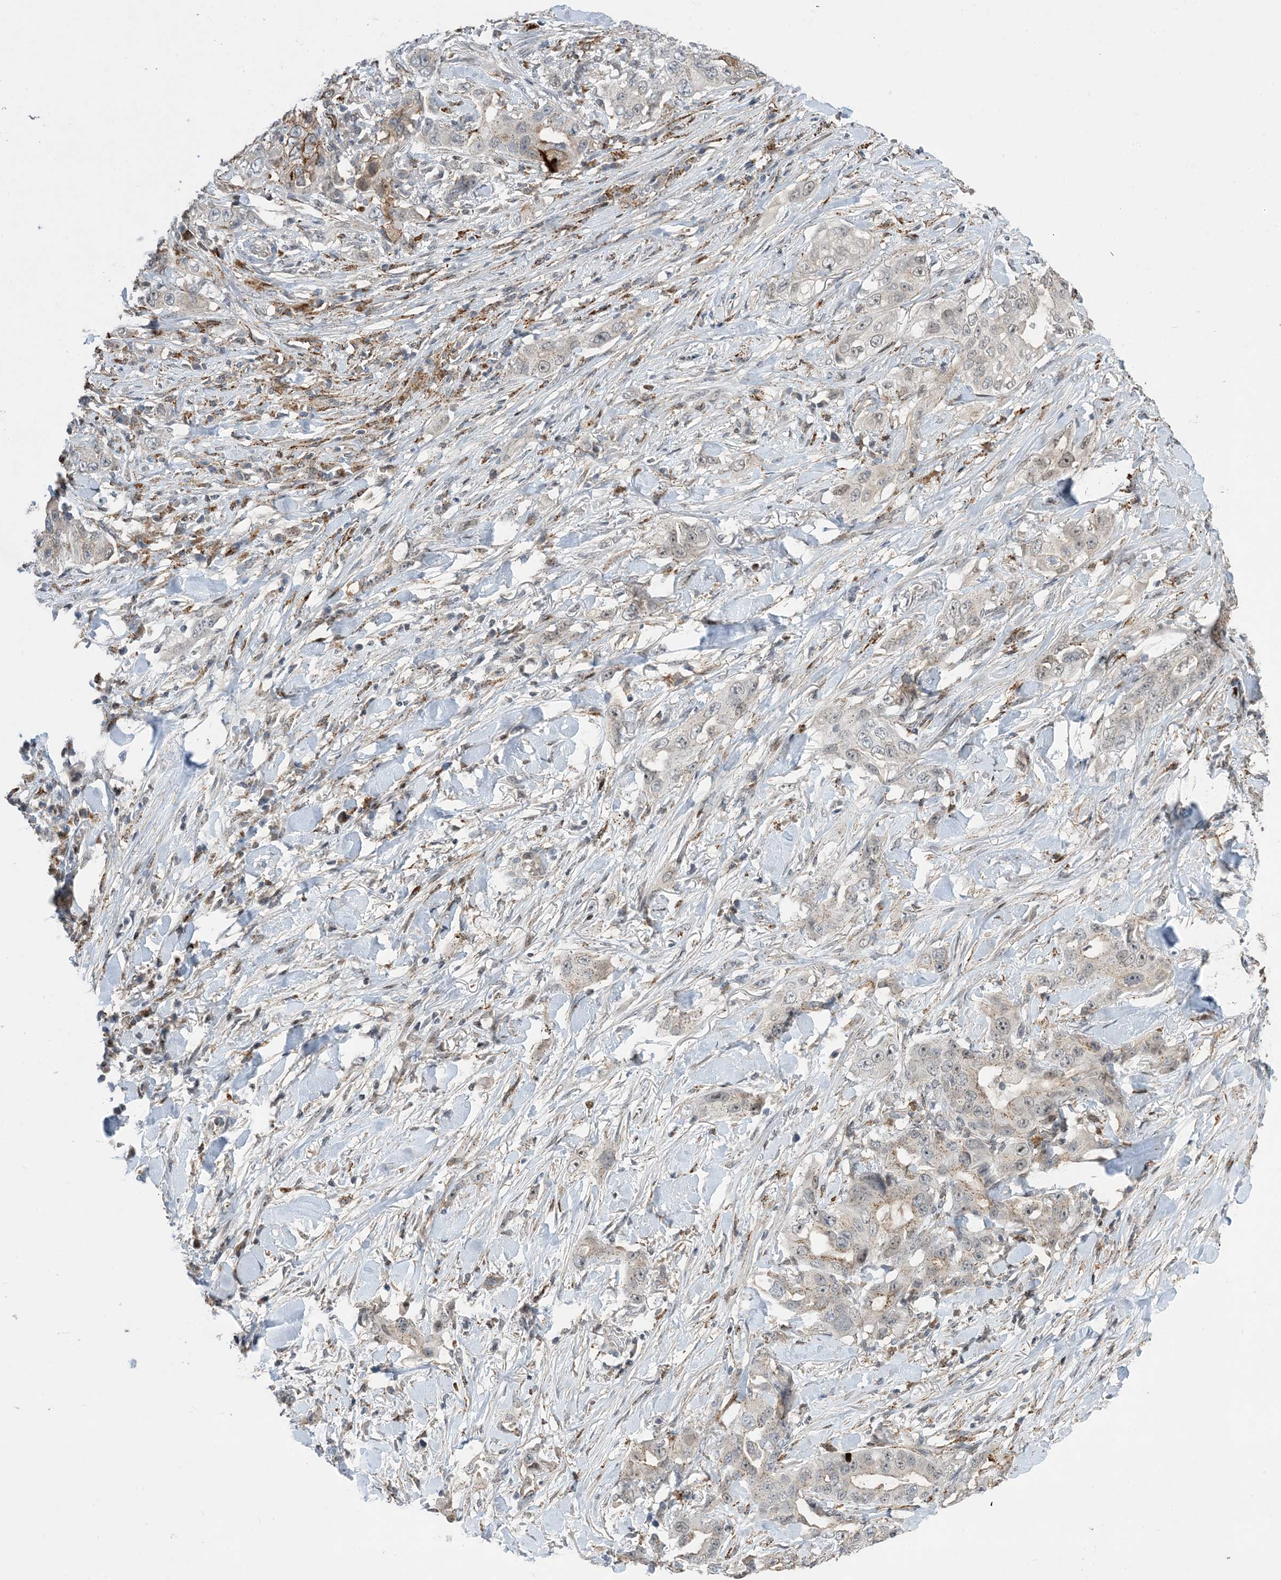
{"staining": {"intensity": "negative", "quantity": "none", "location": "none"}, "tissue": "lung cancer", "cell_type": "Tumor cells", "image_type": "cancer", "snomed": [{"axis": "morphology", "description": "Adenocarcinoma, NOS"}, {"axis": "topography", "description": "Lung"}], "caption": "Protein analysis of adenocarcinoma (lung) exhibits no significant expression in tumor cells. (DAB (3,3'-diaminobenzidine) IHC with hematoxylin counter stain).", "gene": "SLC25A53", "patient": {"sex": "female", "age": 51}}